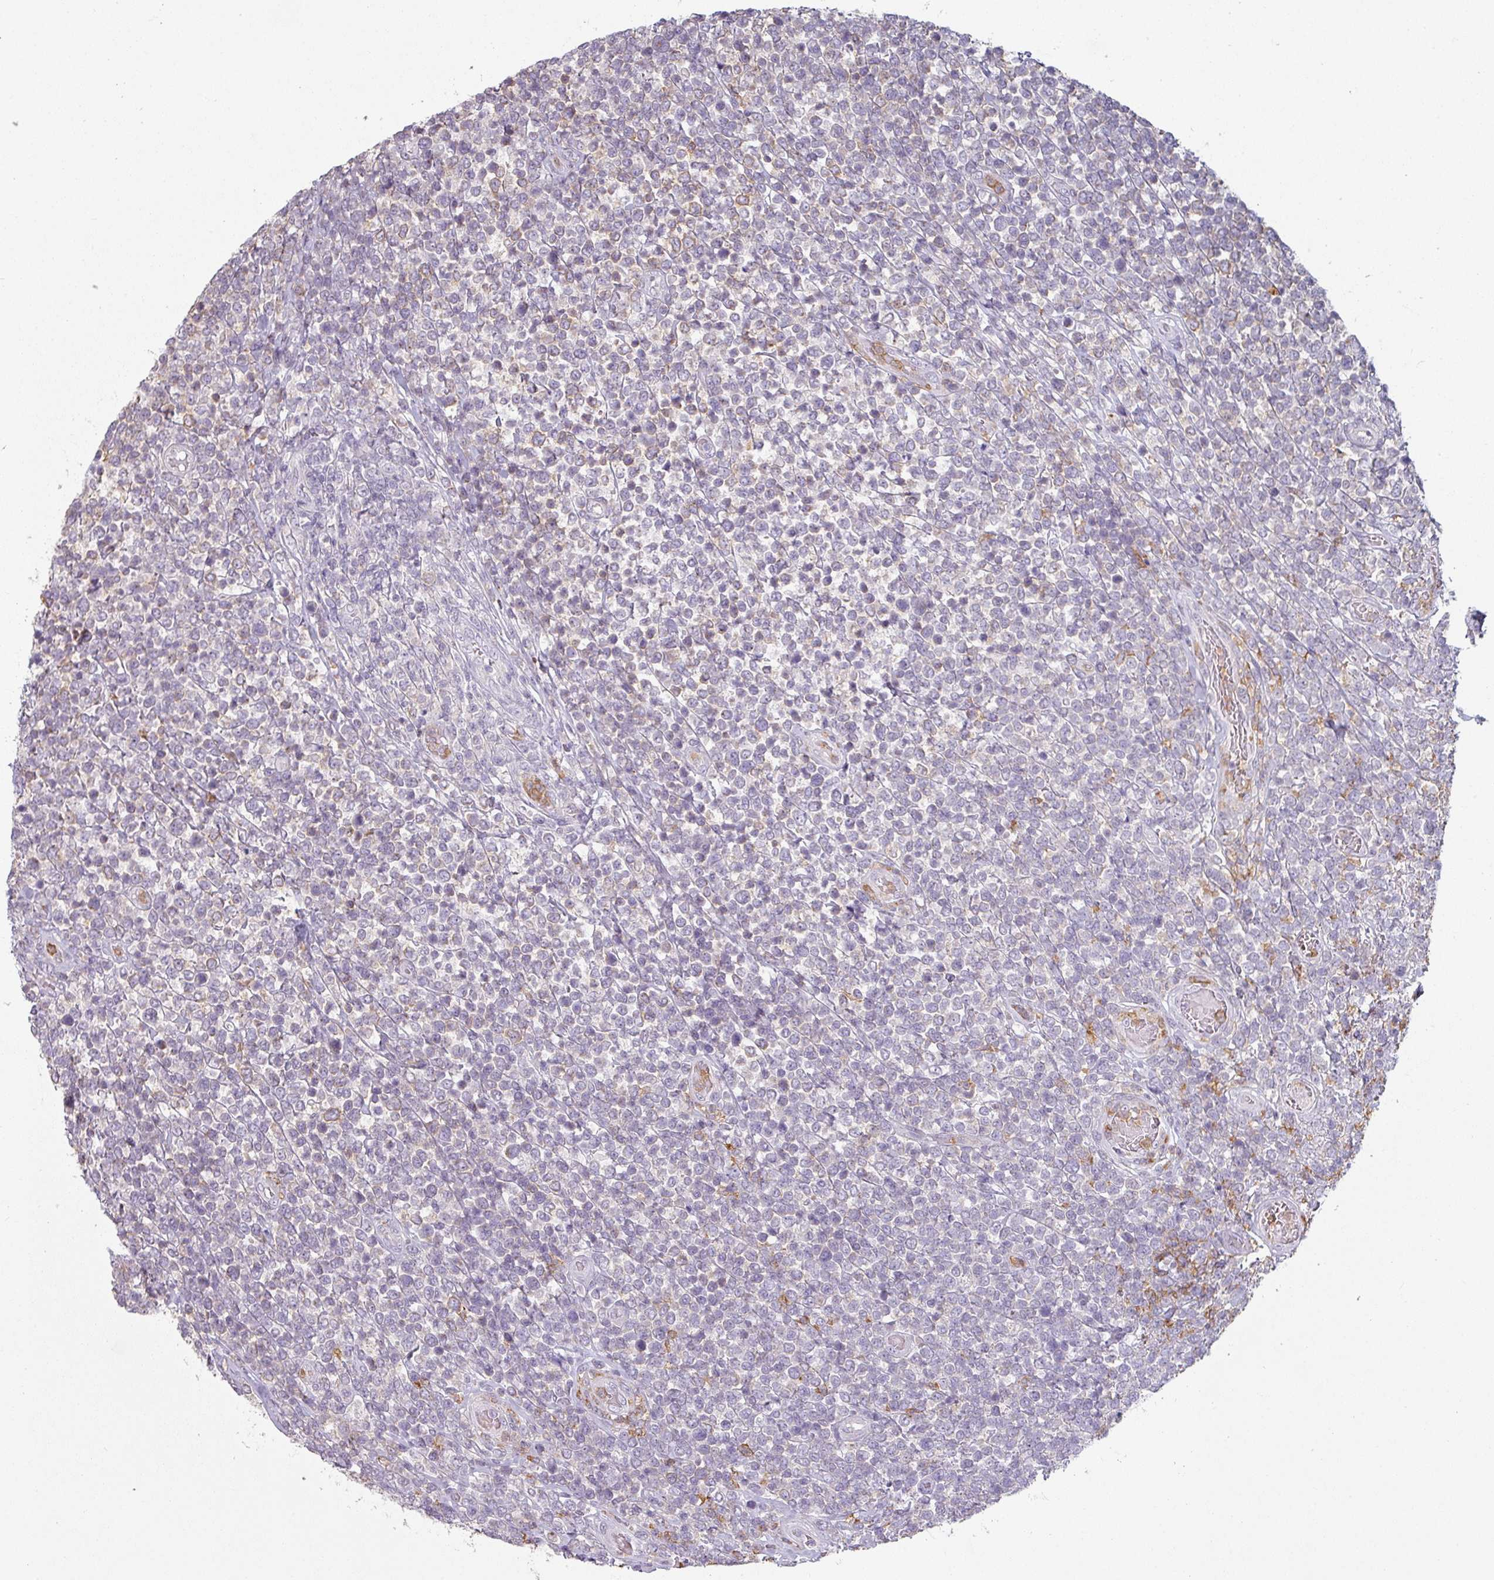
{"staining": {"intensity": "negative", "quantity": "none", "location": "none"}, "tissue": "lymphoma", "cell_type": "Tumor cells", "image_type": "cancer", "snomed": [{"axis": "morphology", "description": "Malignant lymphoma, non-Hodgkin's type, High grade"}, {"axis": "topography", "description": "Soft tissue"}], "caption": "An immunohistochemistry photomicrograph of high-grade malignant lymphoma, non-Hodgkin's type is shown. There is no staining in tumor cells of high-grade malignant lymphoma, non-Hodgkin's type.", "gene": "MAGEC3", "patient": {"sex": "female", "age": 56}}